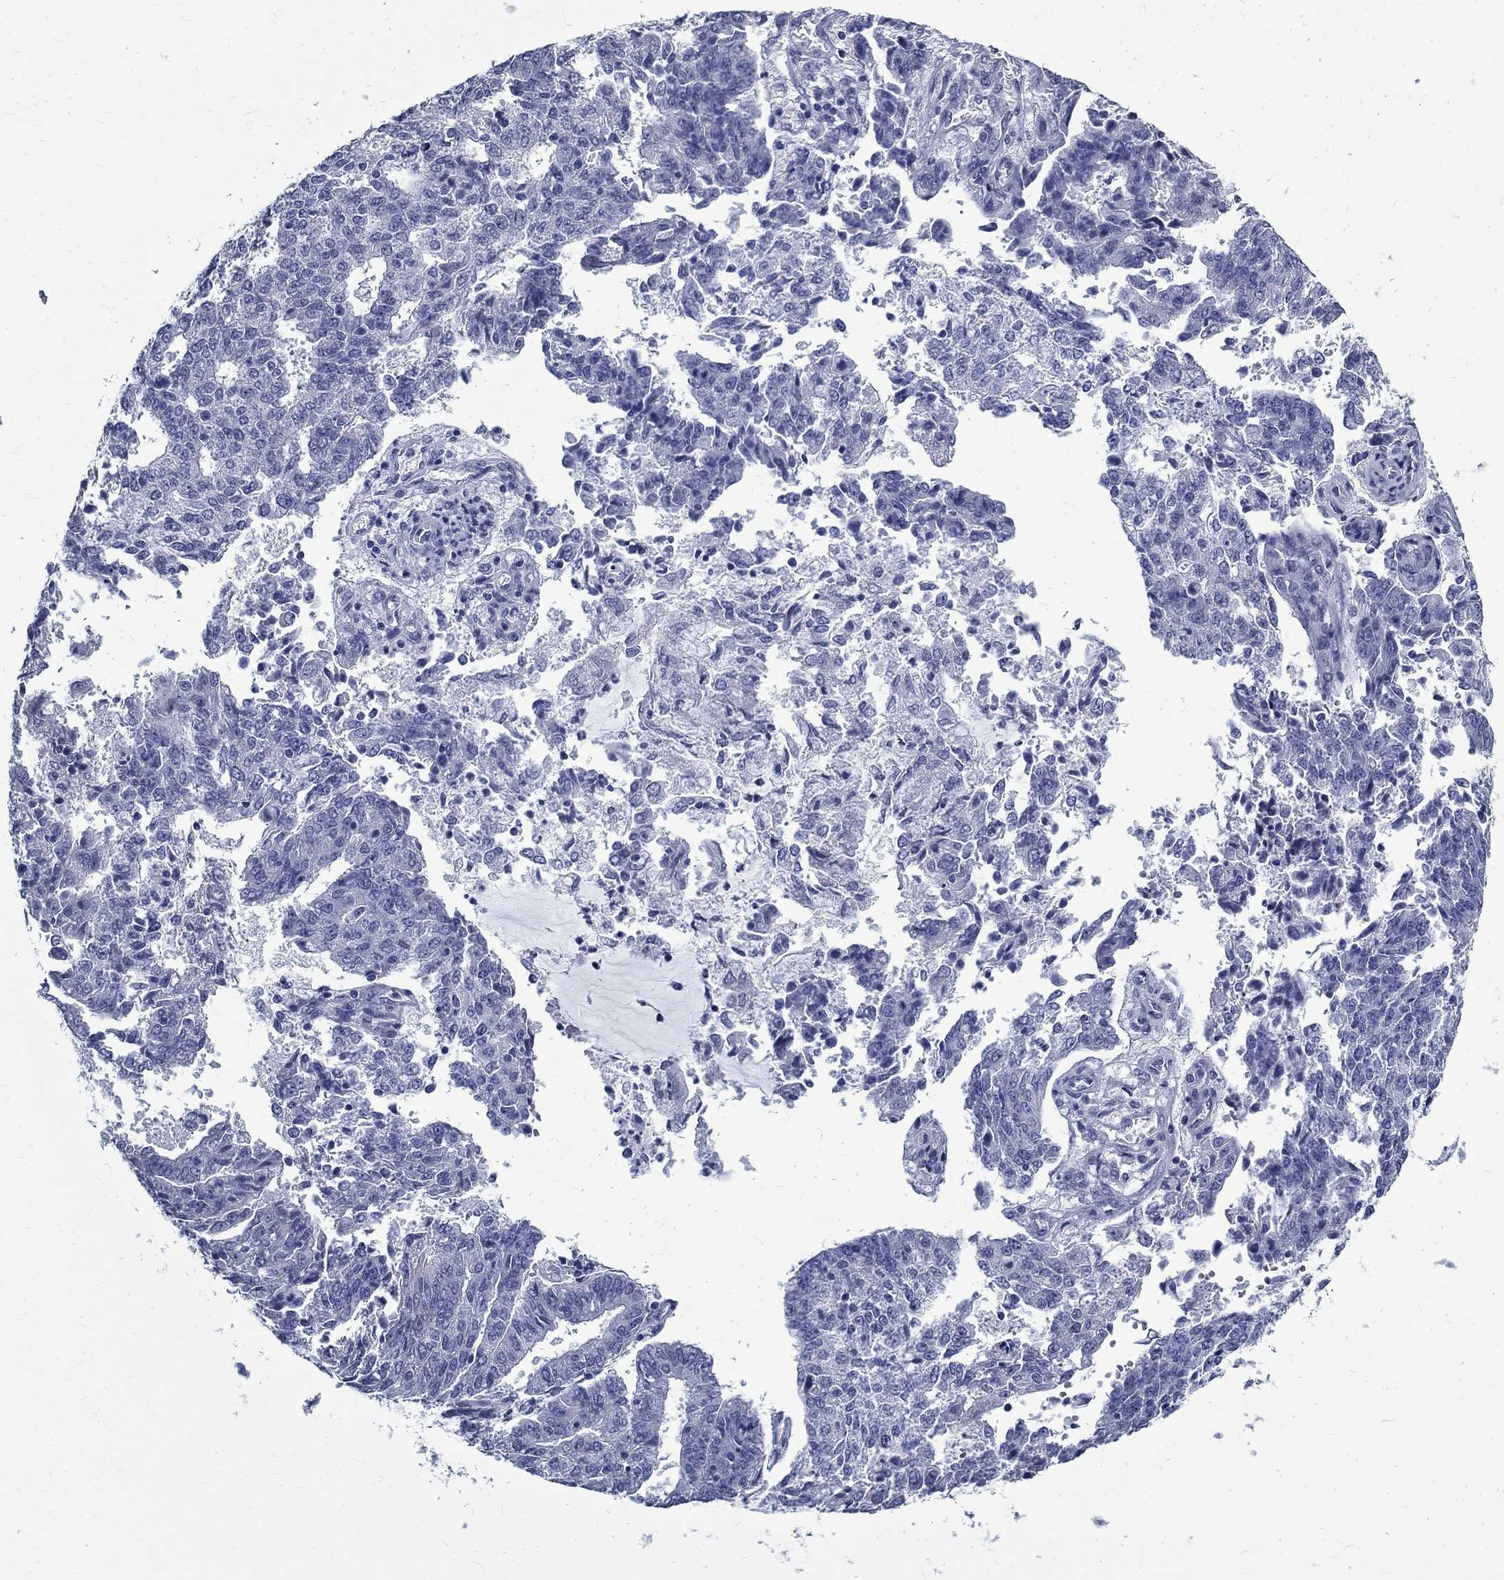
{"staining": {"intensity": "negative", "quantity": "none", "location": "none"}, "tissue": "endometrial cancer", "cell_type": "Tumor cells", "image_type": "cancer", "snomed": [{"axis": "morphology", "description": "Adenocarcinoma, NOS"}, {"axis": "topography", "description": "Endometrium"}], "caption": "Immunohistochemical staining of human endometrial cancer (adenocarcinoma) demonstrates no significant staining in tumor cells.", "gene": "TGM4", "patient": {"sex": "female", "age": 82}}